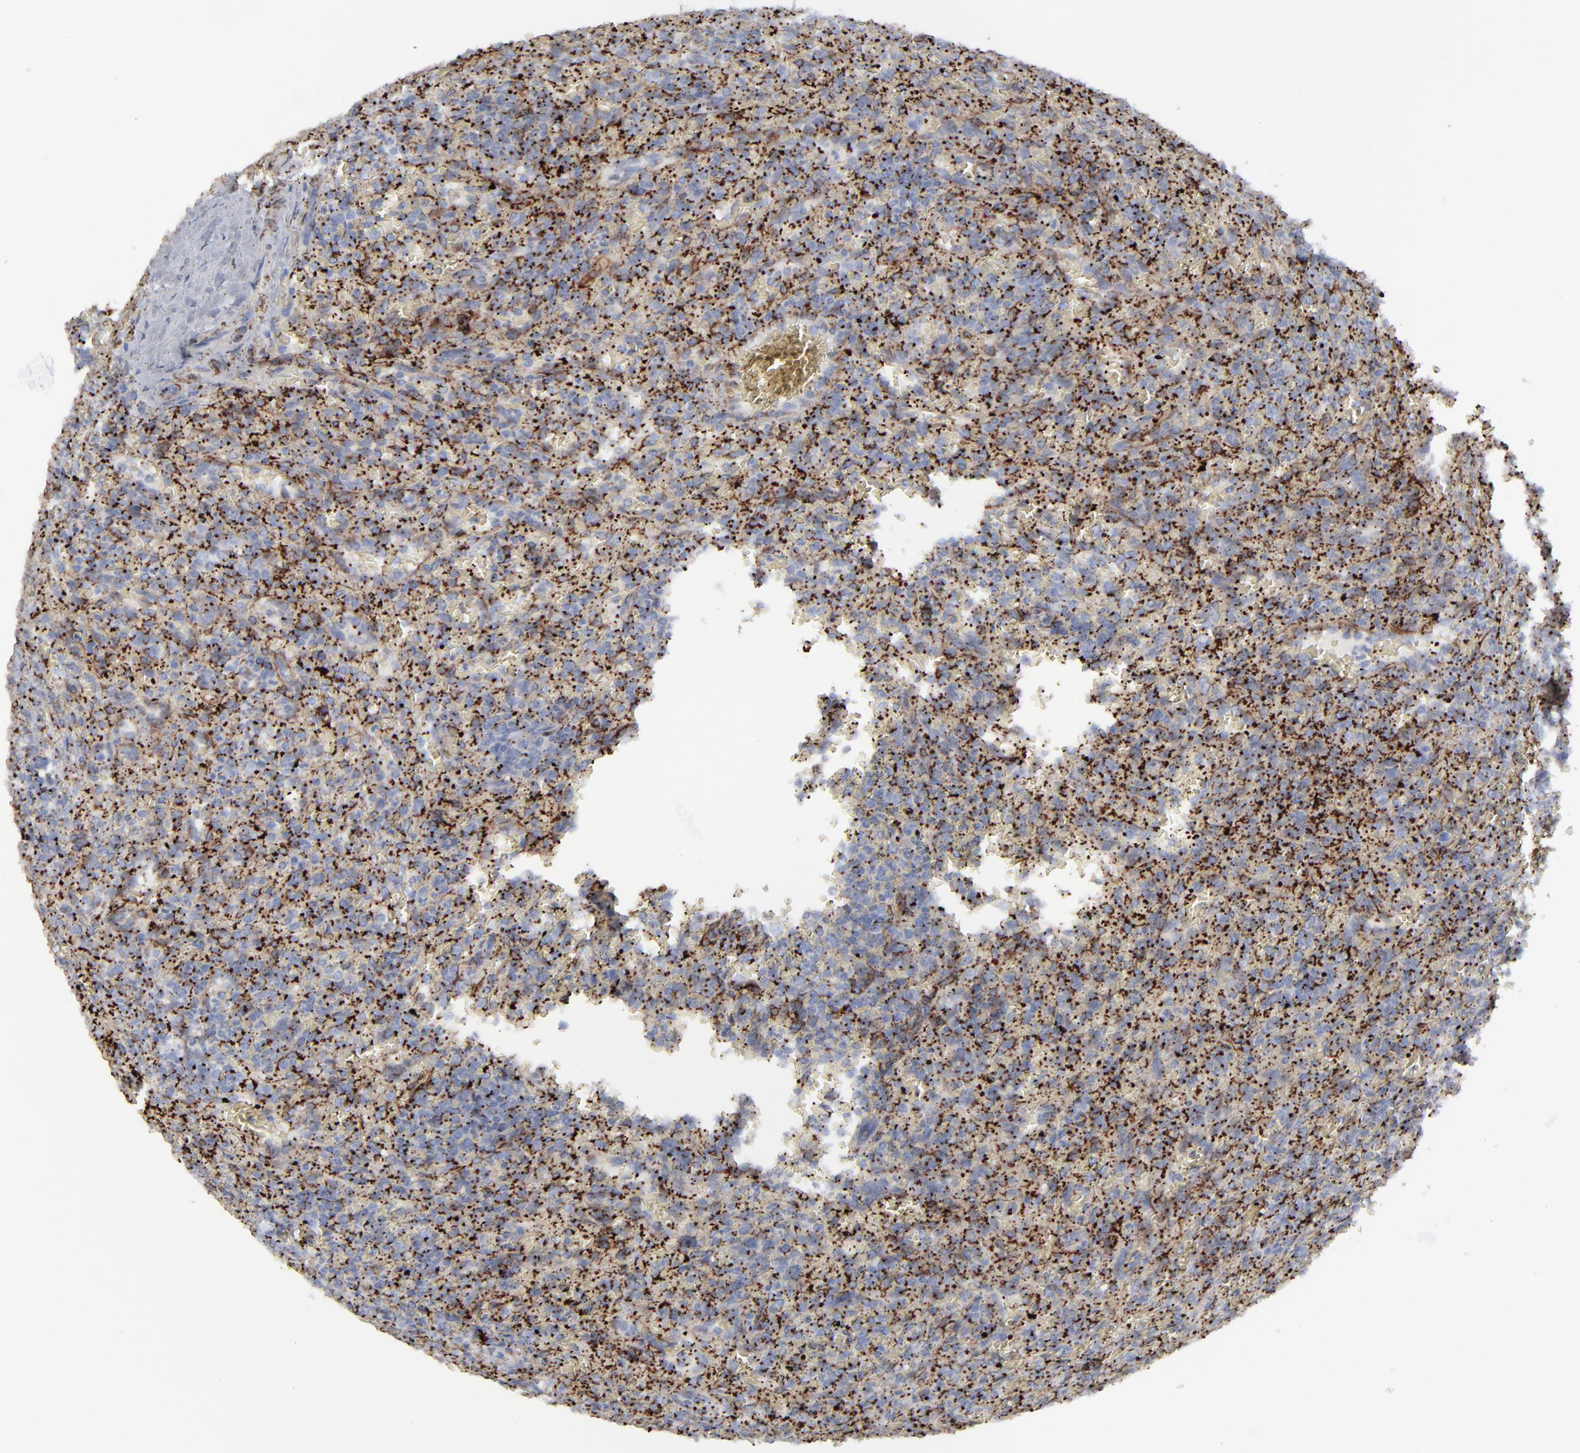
{"staining": {"intensity": "negative", "quantity": "none", "location": "none"}, "tissue": "lymphoma", "cell_type": "Tumor cells", "image_type": "cancer", "snomed": [{"axis": "morphology", "description": "Malignant lymphoma, non-Hodgkin's type, Low grade"}, {"axis": "topography", "description": "Spleen"}], "caption": "Low-grade malignant lymphoma, non-Hodgkin's type stained for a protein using IHC shows no expression tumor cells.", "gene": "SPARC", "patient": {"sex": "female", "age": 64}}